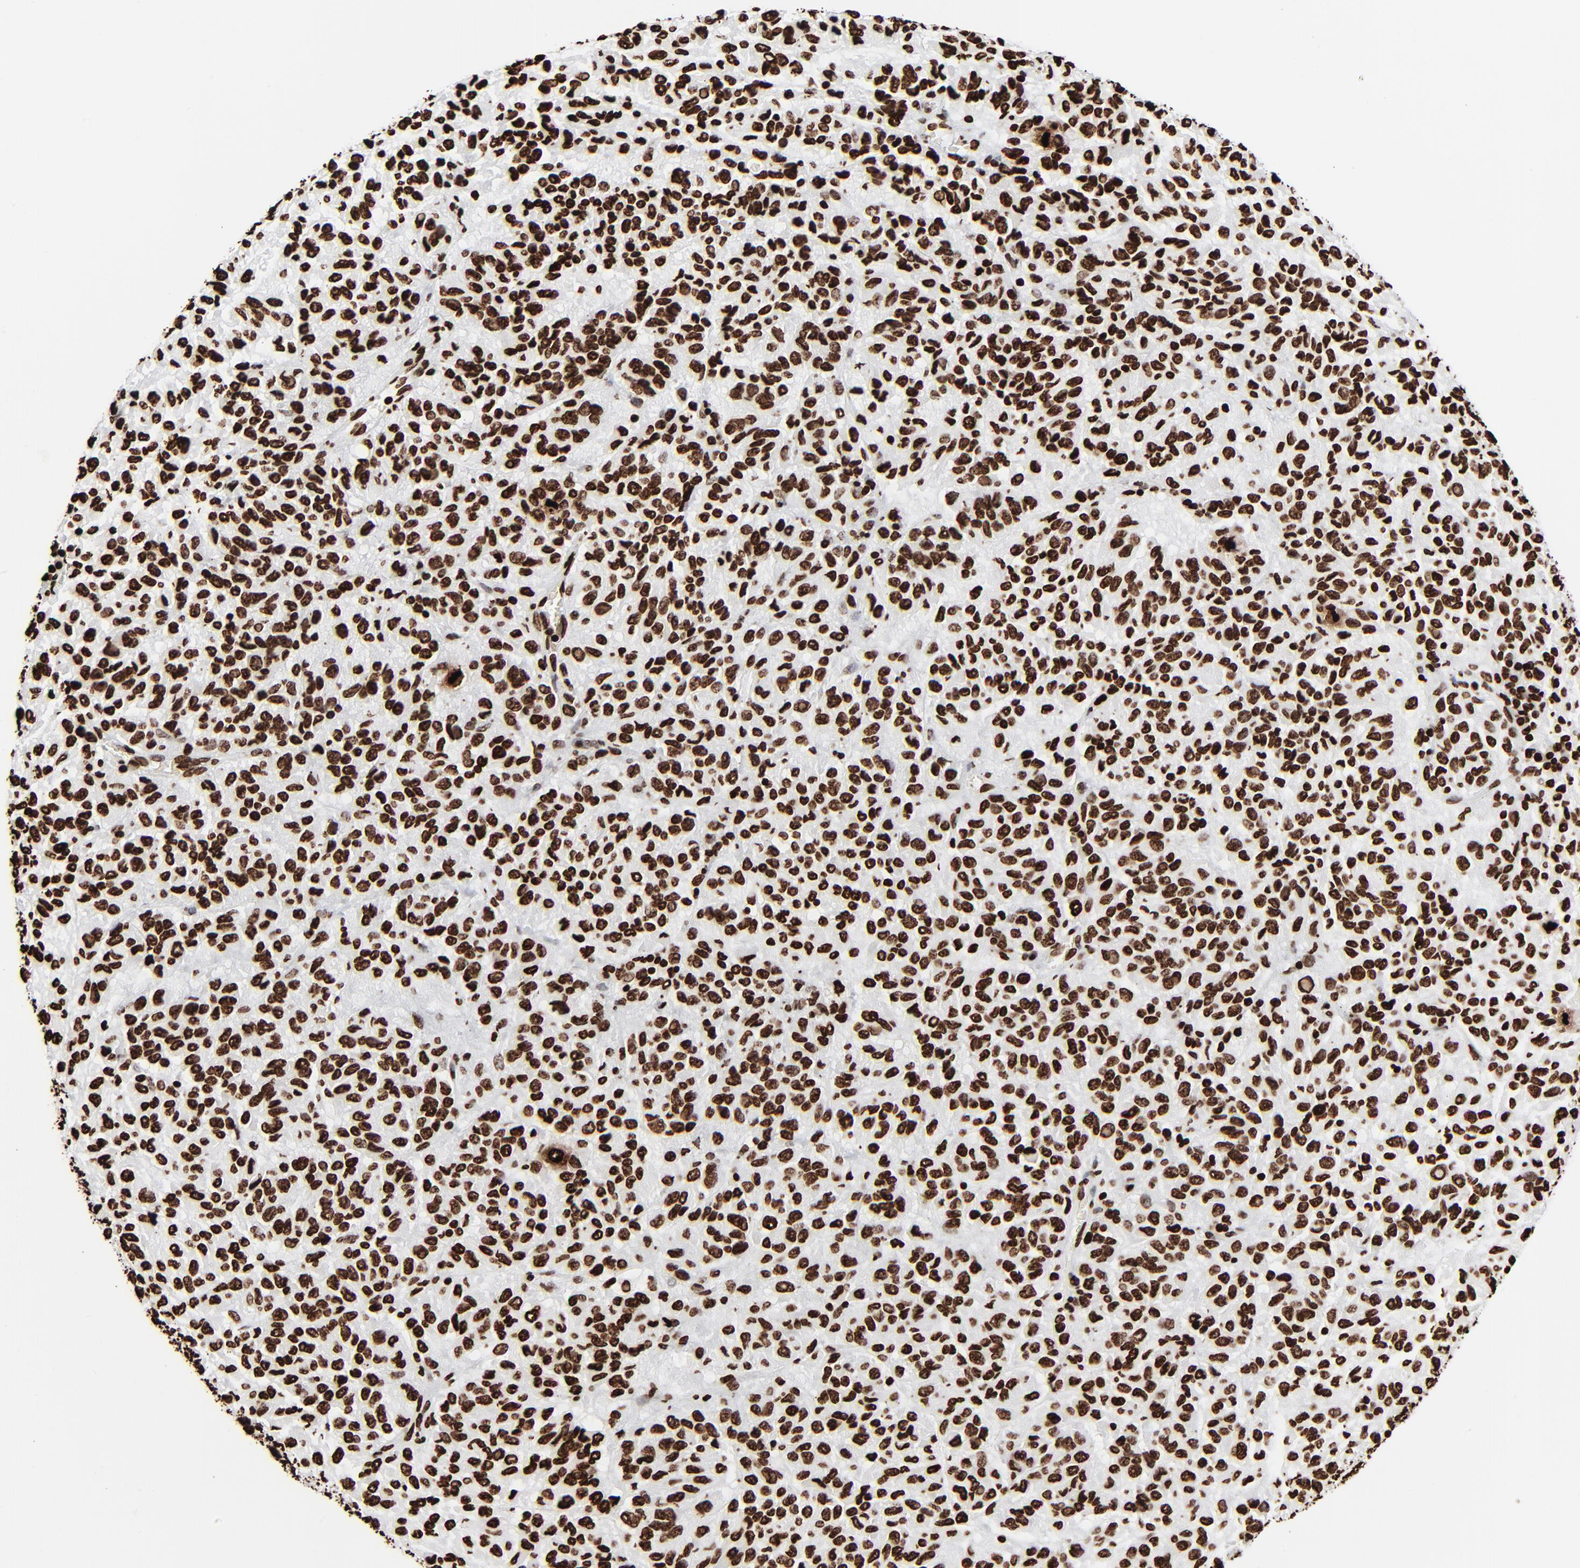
{"staining": {"intensity": "strong", "quantity": ">75%", "location": "nuclear"}, "tissue": "melanoma", "cell_type": "Tumor cells", "image_type": "cancer", "snomed": [{"axis": "morphology", "description": "Malignant melanoma, Metastatic site"}, {"axis": "topography", "description": "Lung"}], "caption": "DAB immunohistochemical staining of malignant melanoma (metastatic site) exhibits strong nuclear protein expression in approximately >75% of tumor cells.", "gene": "H3-4", "patient": {"sex": "male", "age": 64}}